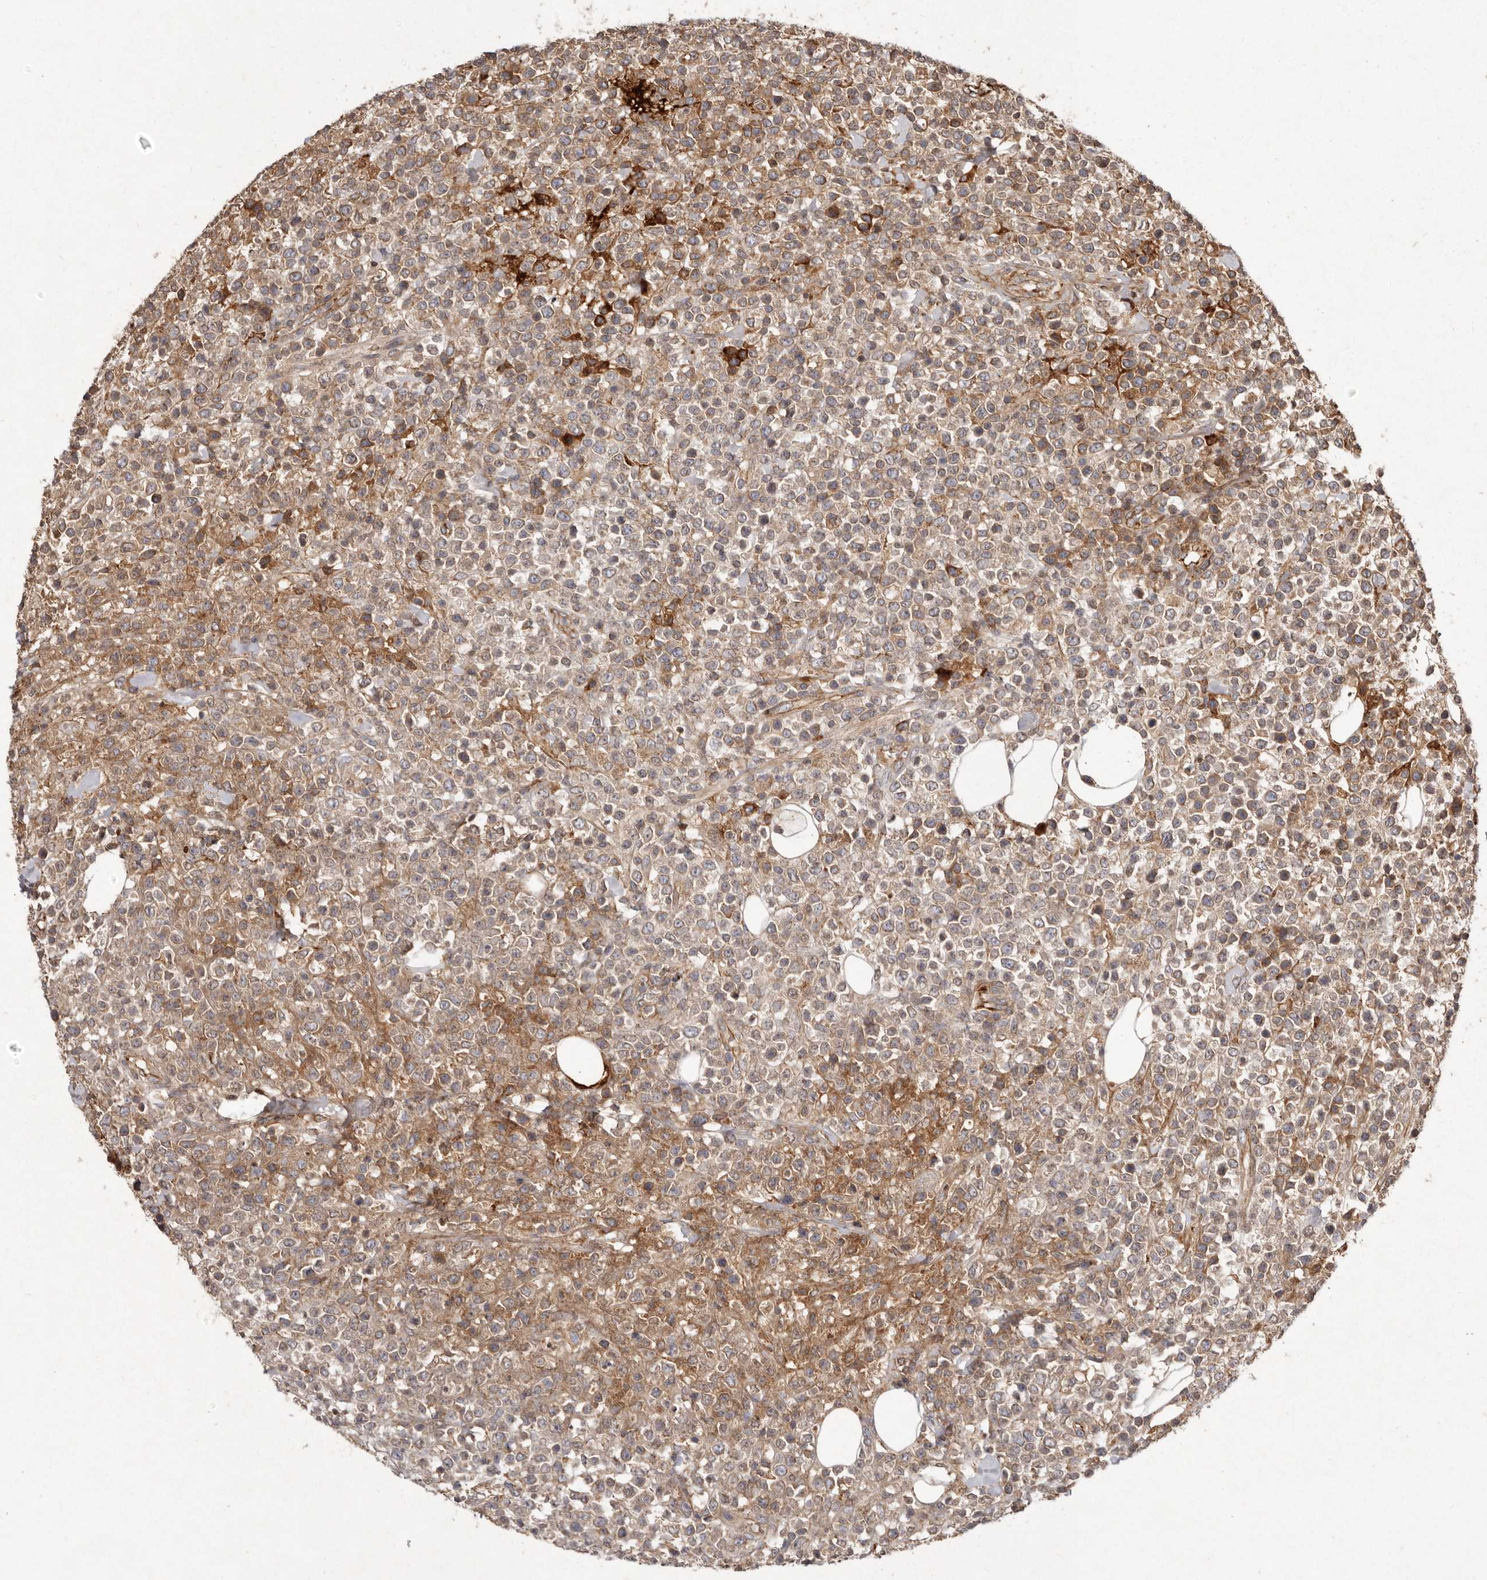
{"staining": {"intensity": "weak", "quantity": "25%-75%", "location": "cytoplasmic/membranous"}, "tissue": "lymphoma", "cell_type": "Tumor cells", "image_type": "cancer", "snomed": [{"axis": "morphology", "description": "Malignant lymphoma, non-Hodgkin's type, High grade"}, {"axis": "topography", "description": "Colon"}], "caption": "Weak cytoplasmic/membranous positivity for a protein is seen in approximately 25%-75% of tumor cells of malignant lymphoma, non-Hodgkin's type (high-grade) using IHC.", "gene": "SEMA3A", "patient": {"sex": "female", "age": 53}}